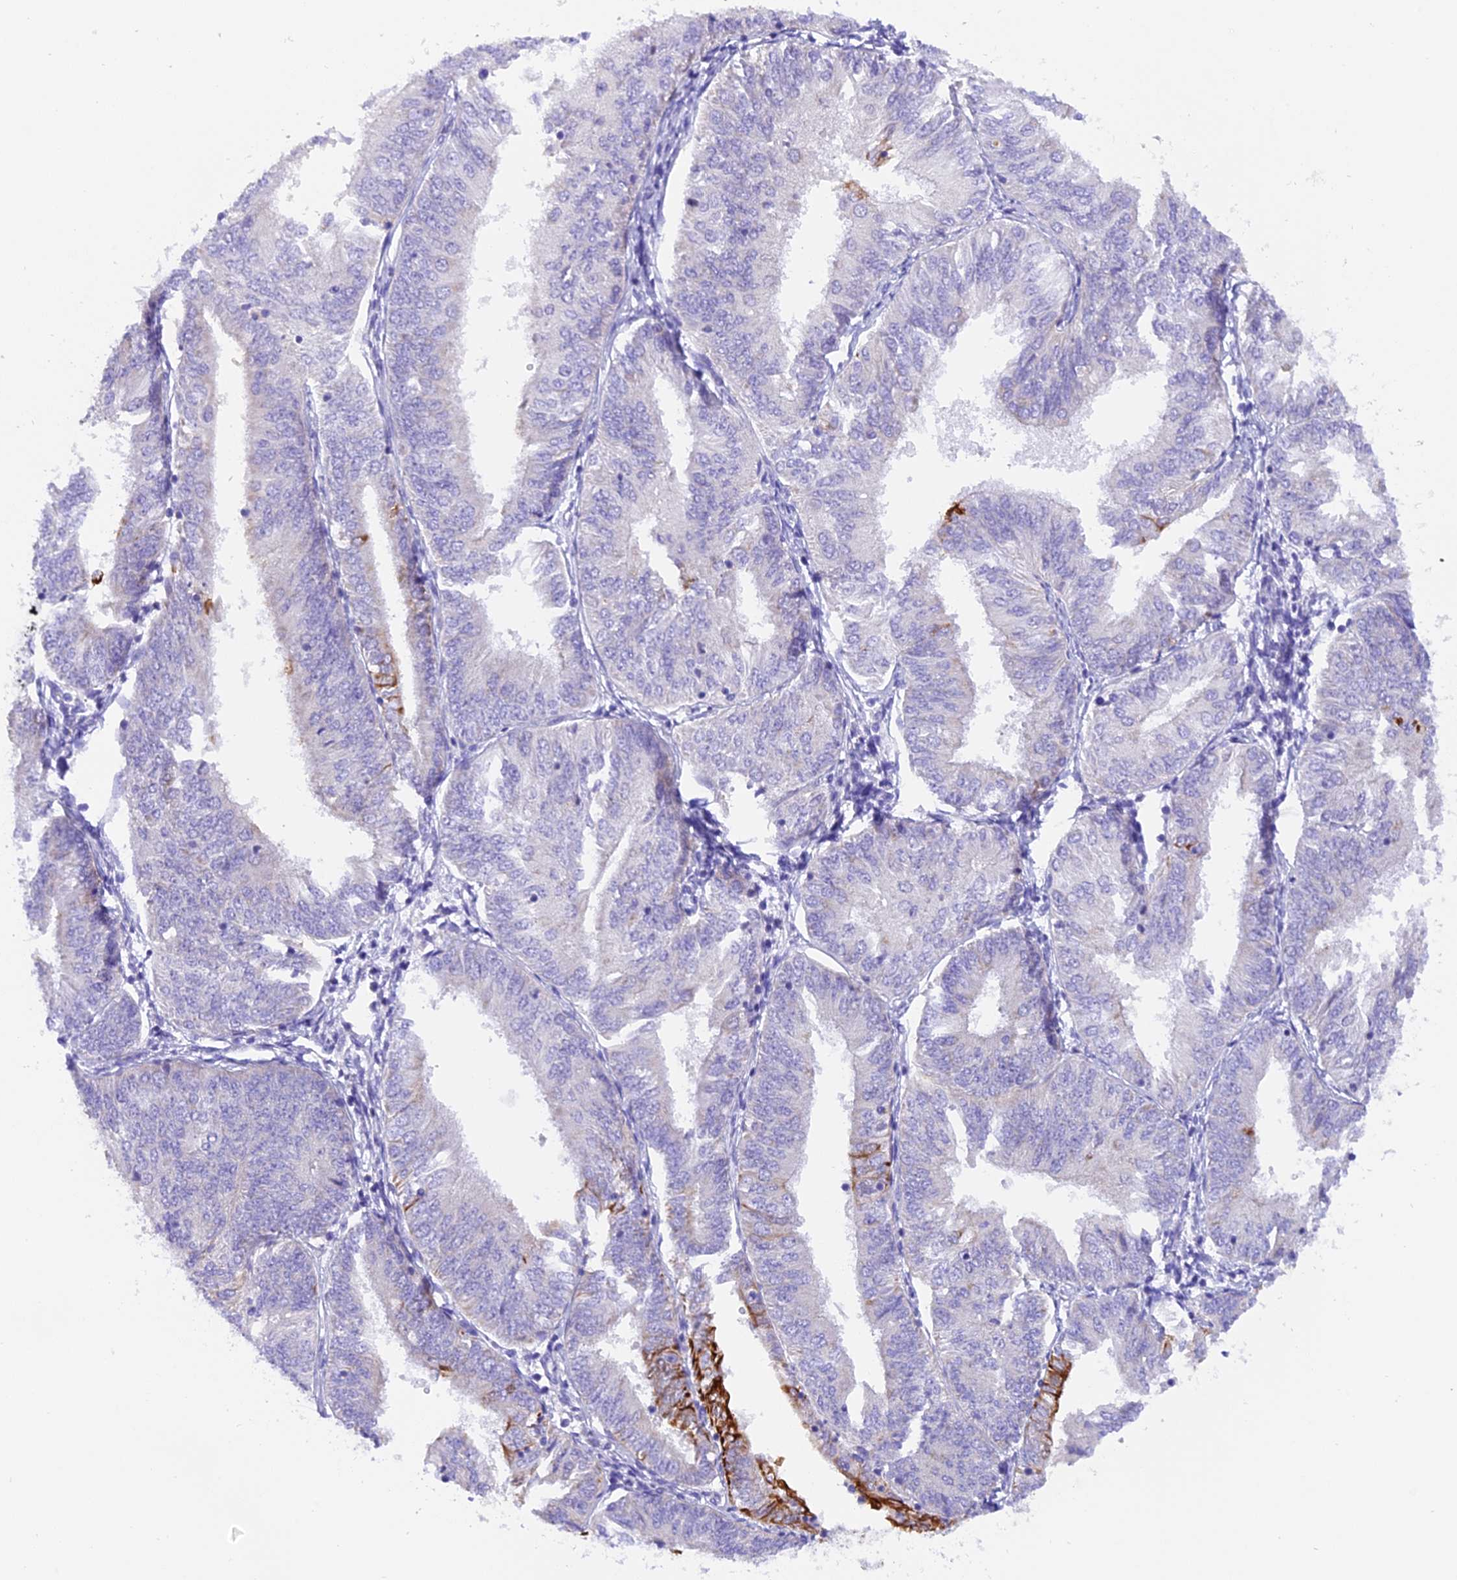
{"staining": {"intensity": "strong", "quantity": "<25%", "location": "cytoplasmic/membranous"}, "tissue": "endometrial cancer", "cell_type": "Tumor cells", "image_type": "cancer", "snomed": [{"axis": "morphology", "description": "Adenocarcinoma, NOS"}, {"axis": "topography", "description": "Endometrium"}], "caption": "A photomicrograph showing strong cytoplasmic/membranous staining in approximately <25% of tumor cells in endometrial cancer (adenocarcinoma), as visualized by brown immunohistochemical staining.", "gene": "PKIA", "patient": {"sex": "female", "age": 58}}